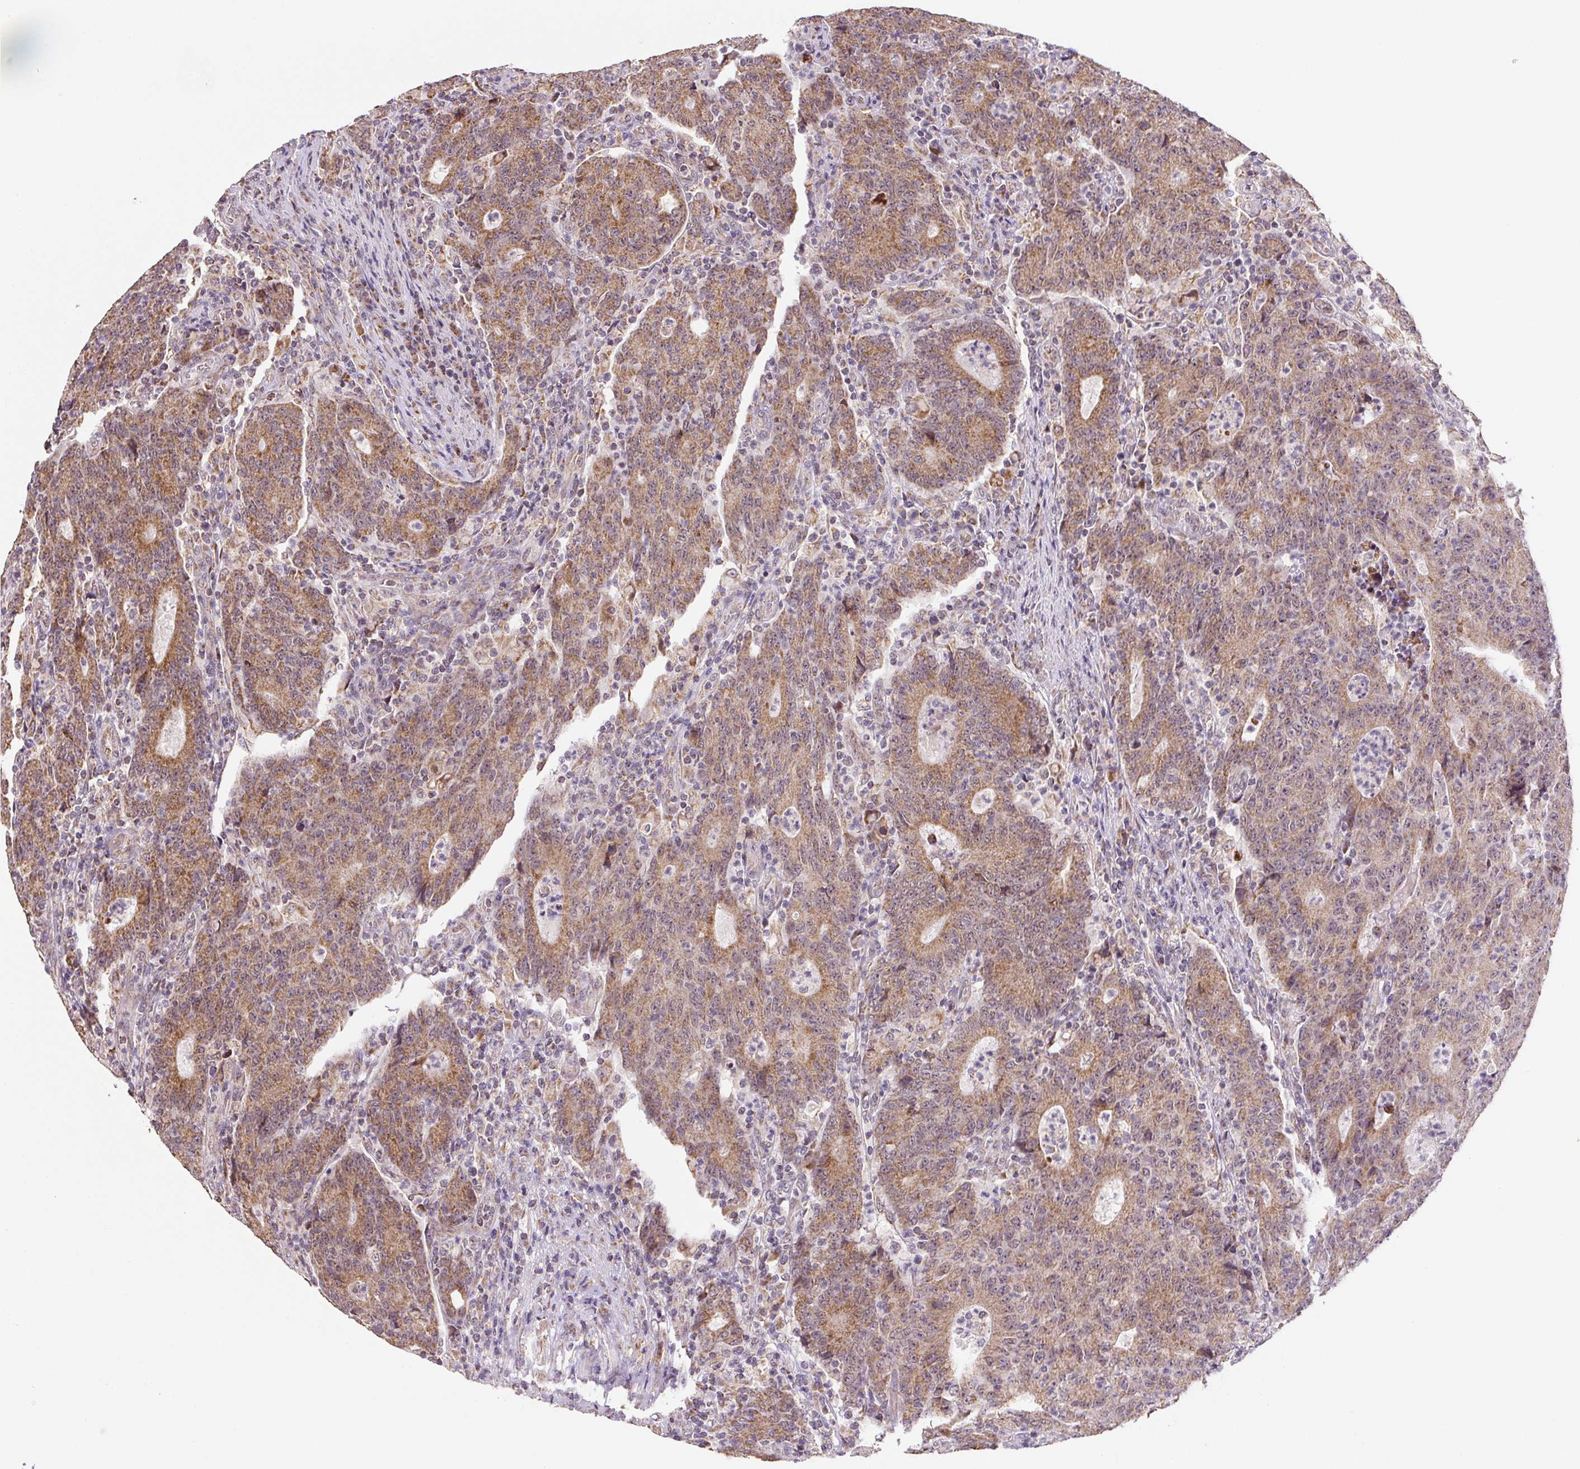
{"staining": {"intensity": "moderate", "quantity": ">75%", "location": "cytoplasmic/membranous"}, "tissue": "colorectal cancer", "cell_type": "Tumor cells", "image_type": "cancer", "snomed": [{"axis": "morphology", "description": "Adenocarcinoma, NOS"}, {"axis": "topography", "description": "Colon"}], "caption": "Colorectal cancer stained with DAB (3,3'-diaminobenzidine) immunohistochemistry (IHC) shows medium levels of moderate cytoplasmic/membranous positivity in approximately >75% of tumor cells.", "gene": "MFSD9", "patient": {"sex": "female", "age": 75}}